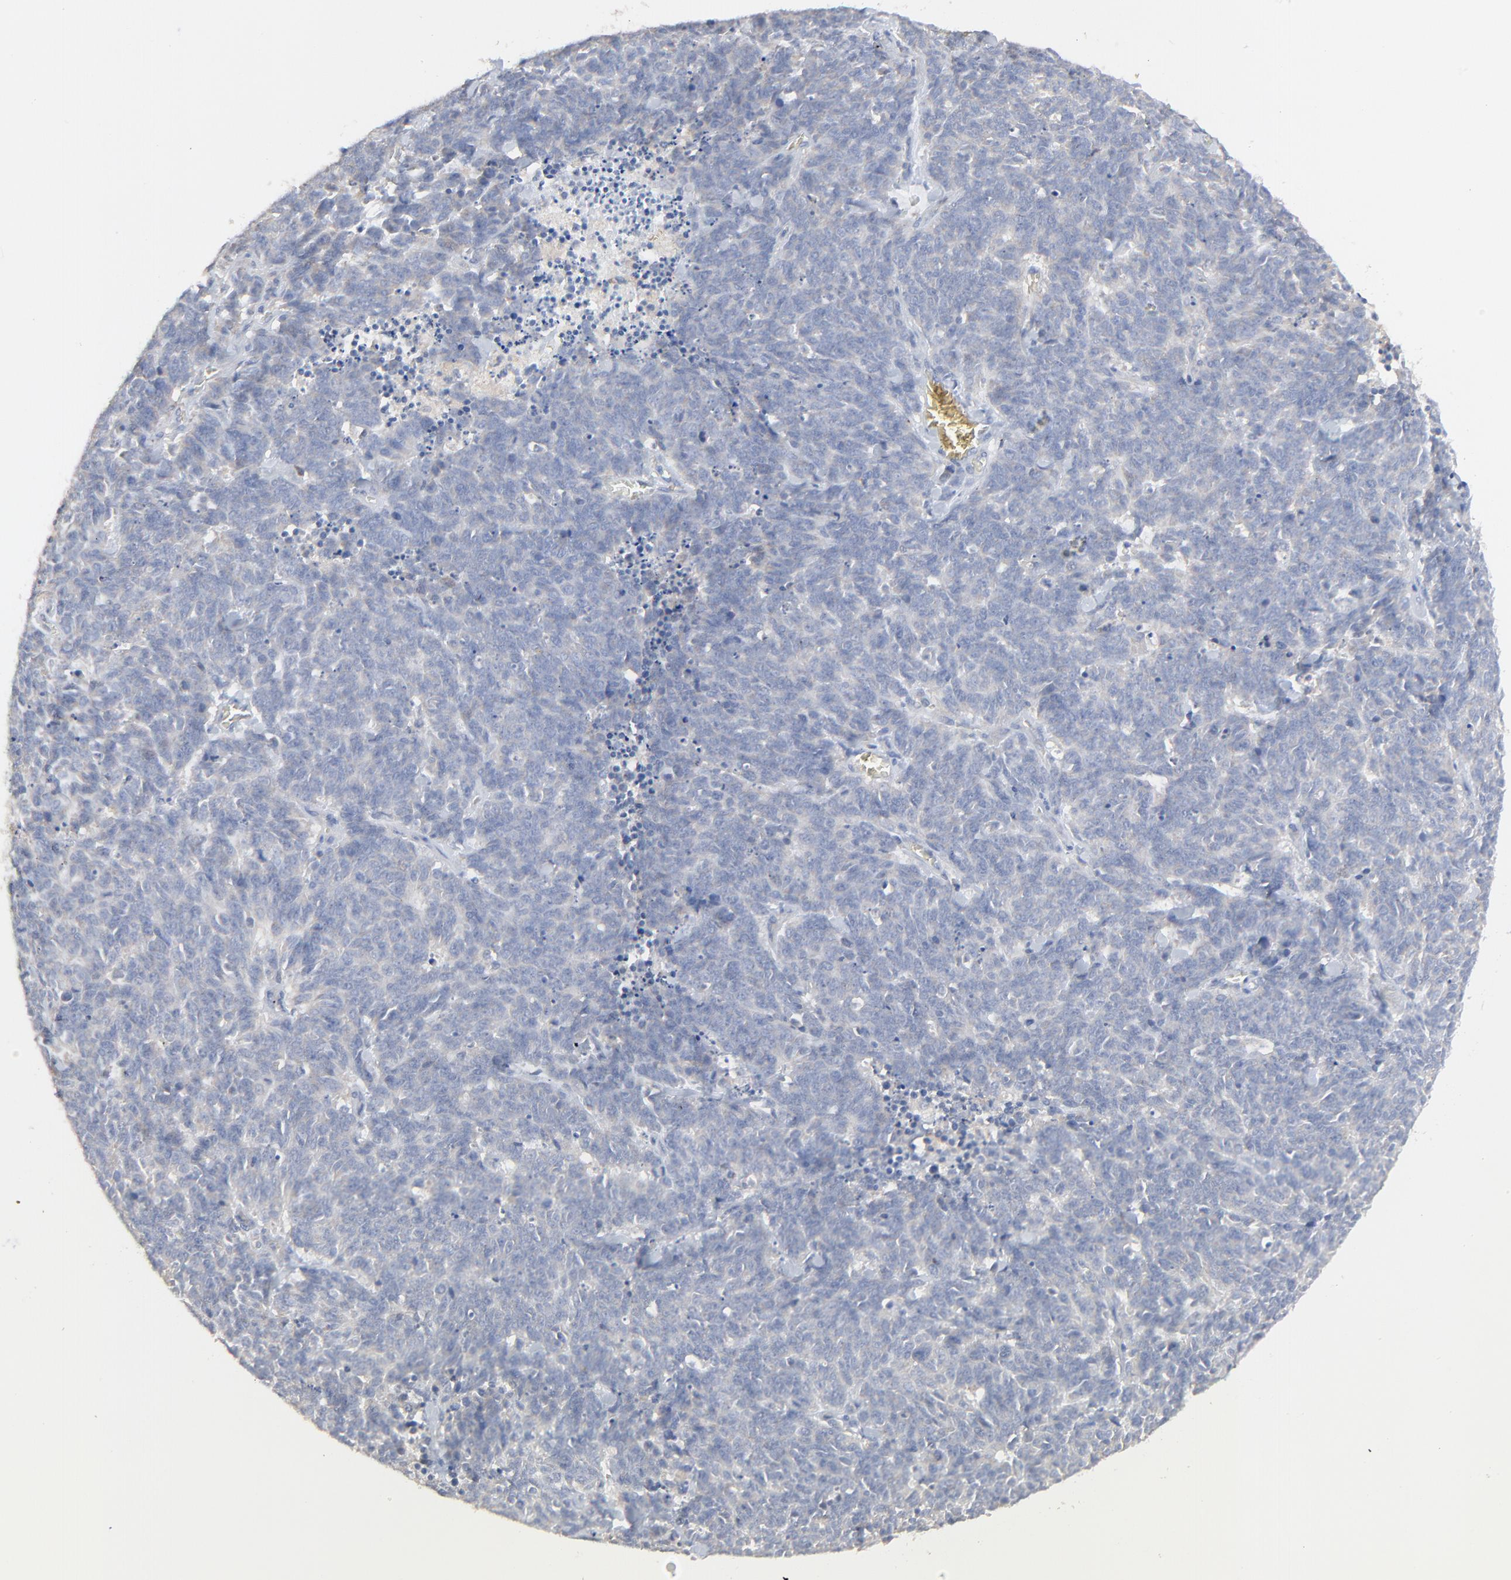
{"staining": {"intensity": "weak", "quantity": "<25%", "location": "cytoplasmic/membranous"}, "tissue": "lung cancer", "cell_type": "Tumor cells", "image_type": "cancer", "snomed": [{"axis": "morphology", "description": "Neoplasm, malignant, NOS"}, {"axis": "topography", "description": "Lung"}], "caption": "Tumor cells are negative for brown protein staining in neoplasm (malignant) (lung).", "gene": "FANCB", "patient": {"sex": "female", "age": 58}}